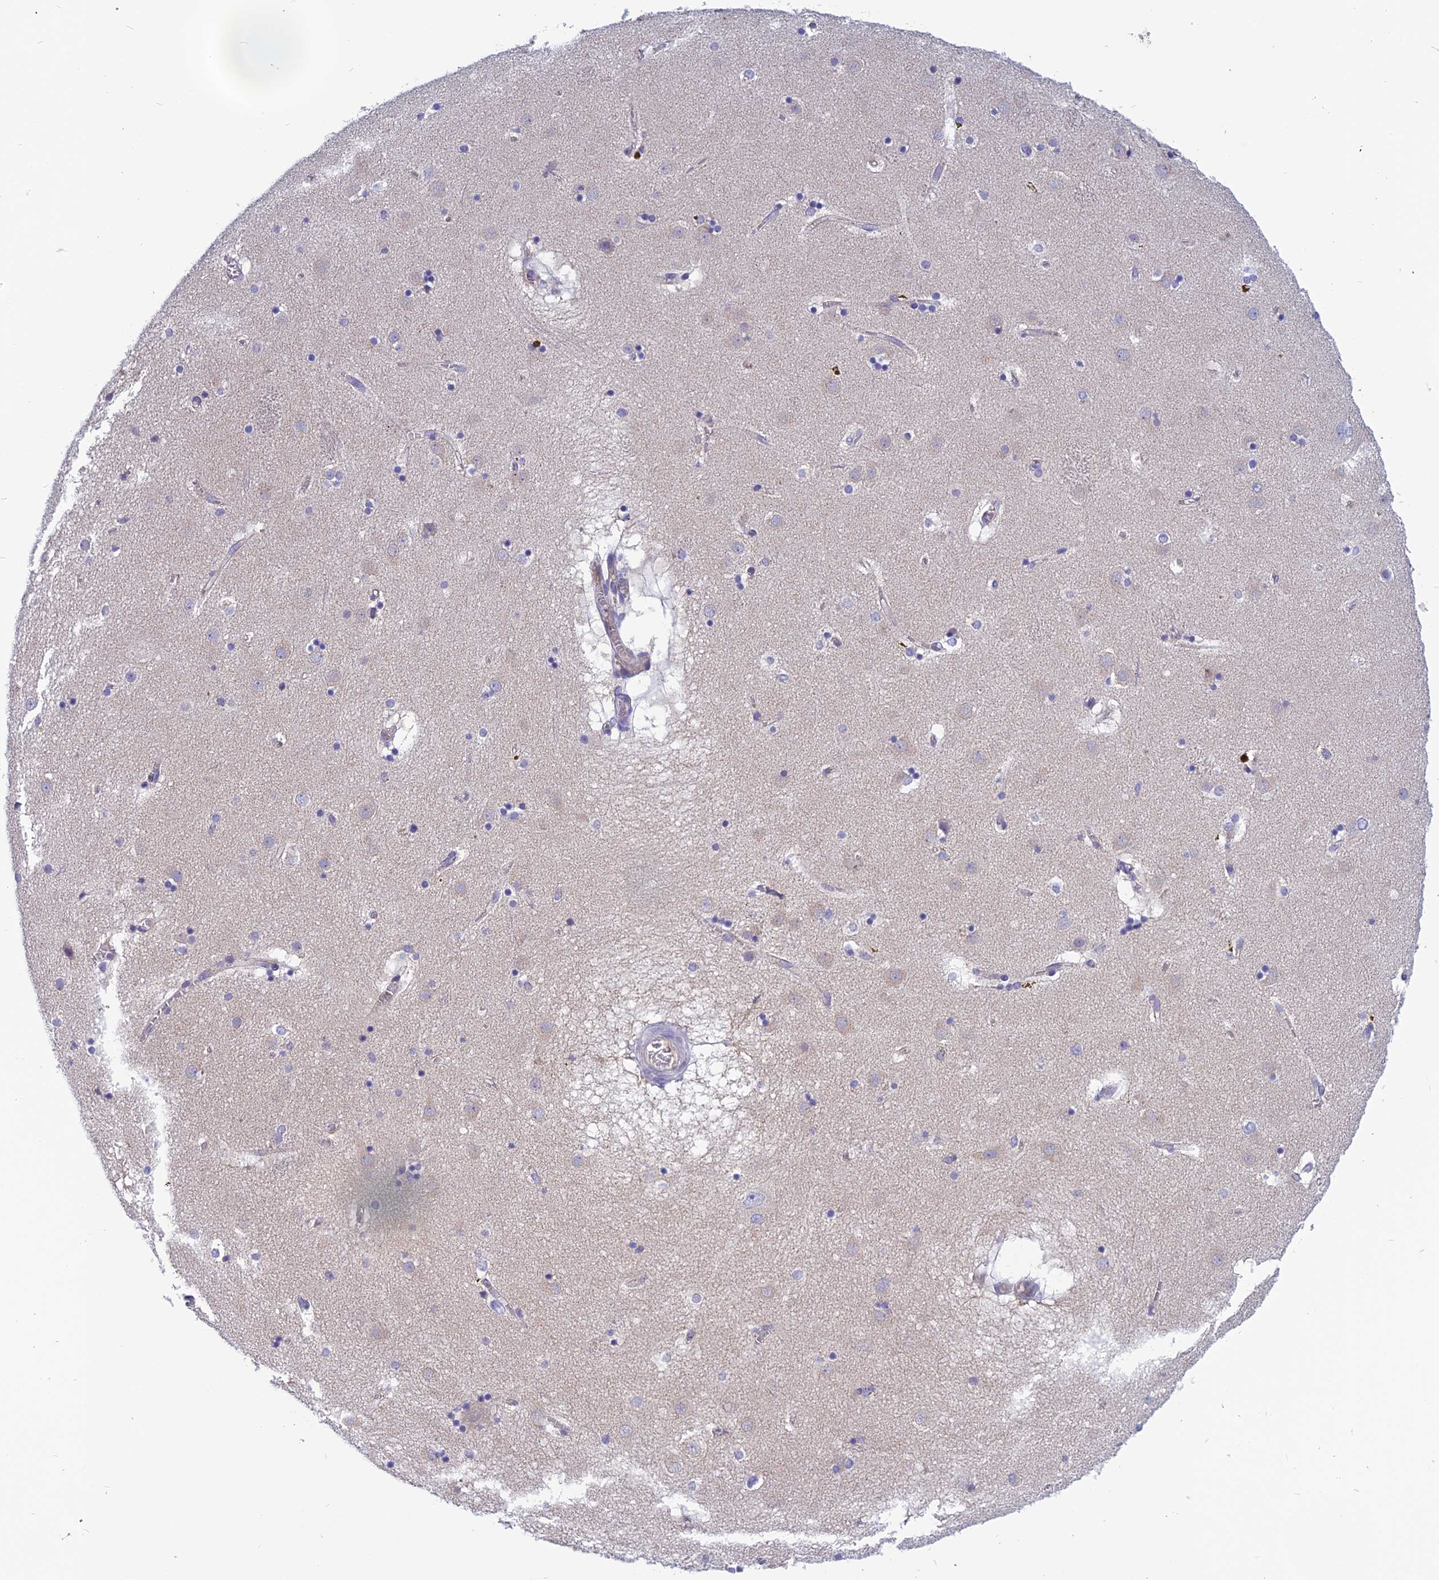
{"staining": {"intensity": "negative", "quantity": "none", "location": "none"}, "tissue": "caudate", "cell_type": "Glial cells", "image_type": "normal", "snomed": [{"axis": "morphology", "description": "Normal tissue, NOS"}, {"axis": "topography", "description": "Lateral ventricle wall"}], "caption": "High power microscopy histopathology image of an immunohistochemistry photomicrograph of benign caudate, revealing no significant positivity in glial cells. The staining was performed using DAB (3,3'-diaminobenzidine) to visualize the protein expression in brown, while the nuclei were stained in blue with hematoxylin (Magnification: 20x).", "gene": "RBM41", "patient": {"sex": "male", "age": 70}}